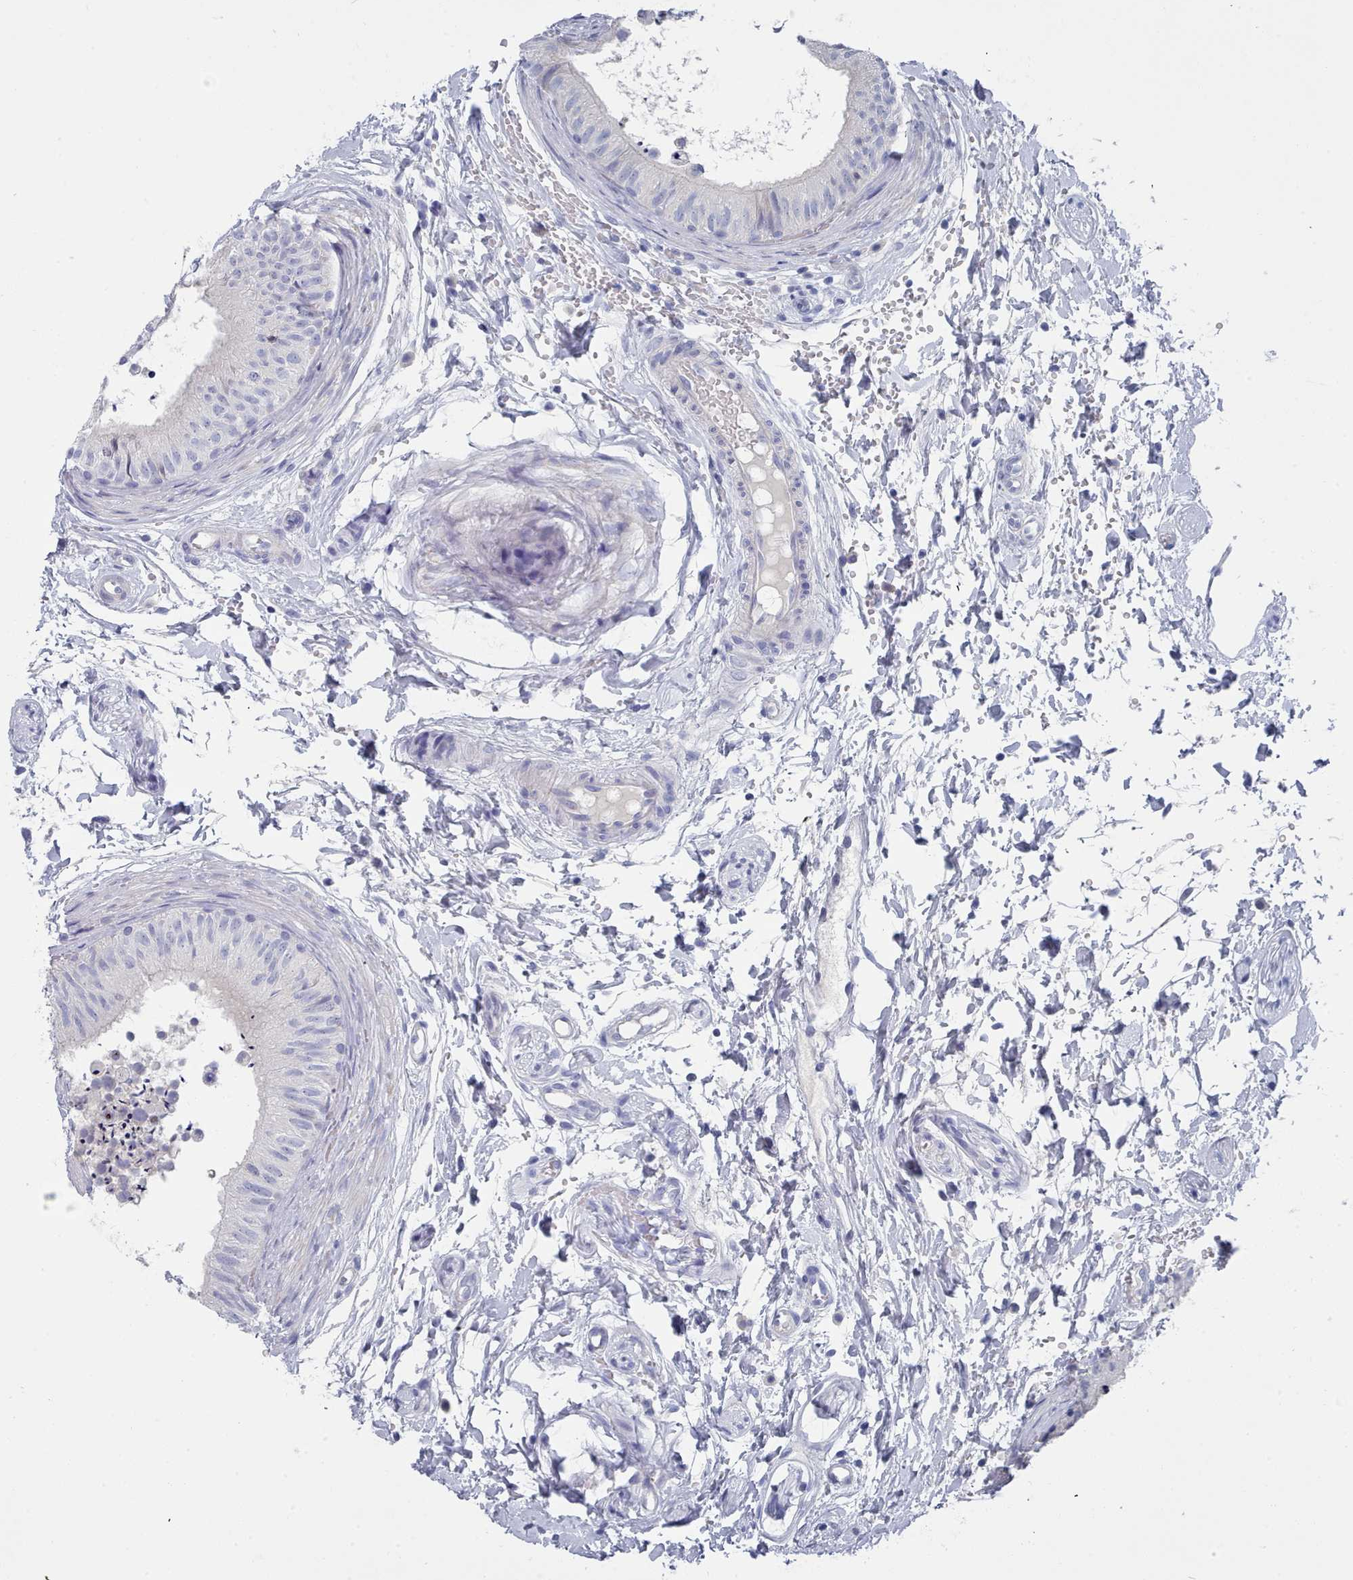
{"staining": {"intensity": "negative", "quantity": "none", "location": "none"}, "tissue": "epididymis", "cell_type": "Glandular cells", "image_type": "normal", "snomed": [{"axis": "morphology", "description": "Normal tissue, NOS"}, {"axis": "topography", "description": "Epididymis"}], "caption": "The image shows no staining of glandular cells in normal epididymis. (Immunohistochemistry (ihc), brightfield microscopy, high magnification).", "gene": "ENSG00000285188", "patient": {"sex": "male", "age": 15}}